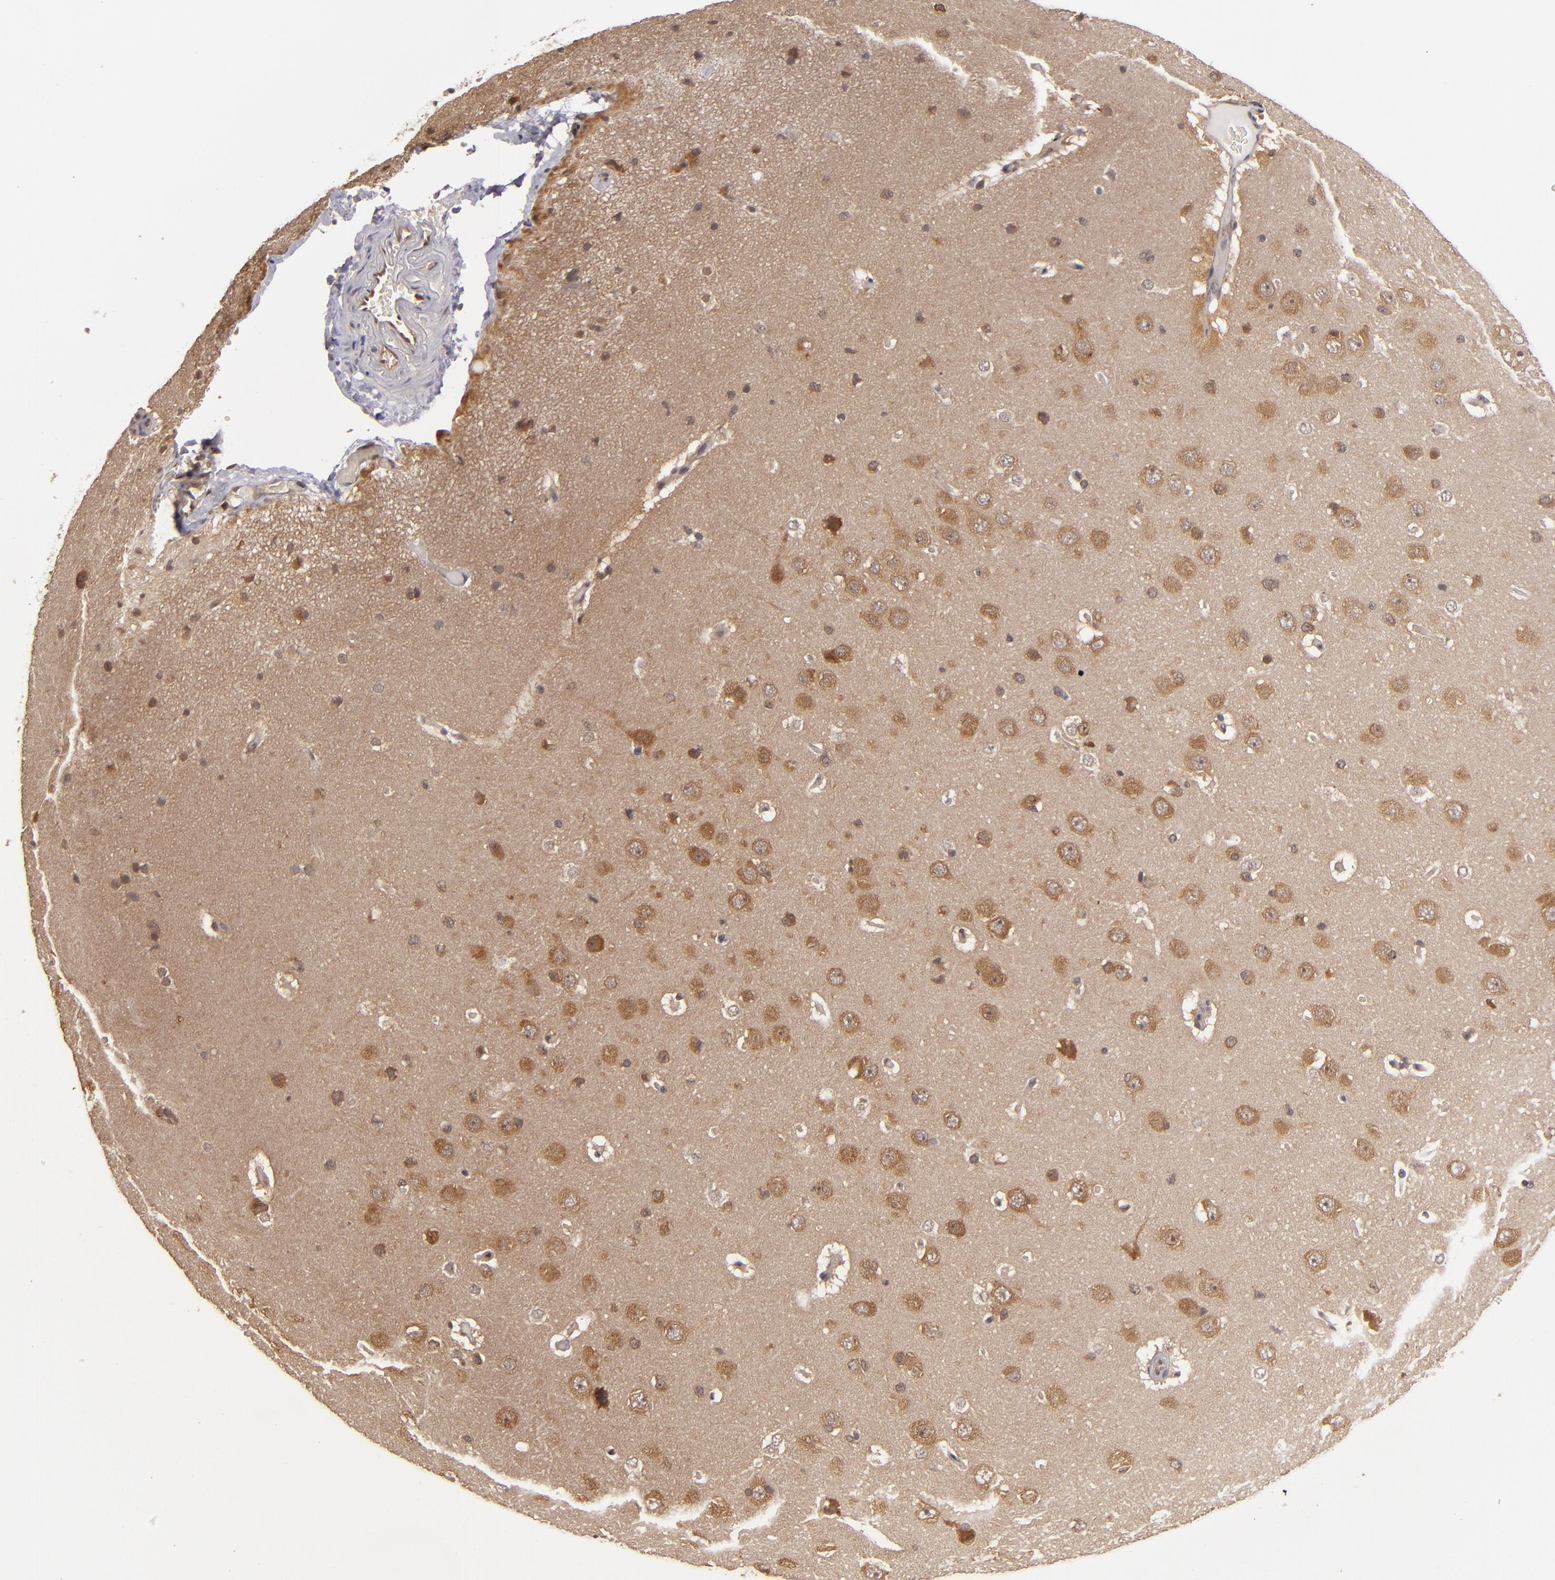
{"staining": {"intensity": "weak", "quantity": ">75%", "location": "cytoplasmic/membranous"}, "tissue": "cerebral cortex", "cell_type": "Endothelial cells", "image_type": "normal", "snomed": [{"axis": "morphology", "description": "Normal tissue, NOS"}, {"axis": "topography", "description": "Cerebral cortex"}], "caption": "DAB (3,3'-diaminobenzidine) immunohistochemical staining of normal human cerebral cortex shows weak cytoplasmic/membranous protein positivity in approximately >75% of endothelial cells.", "gene": "MAPK3", "patient": {"sex": "female", "age": 45}}